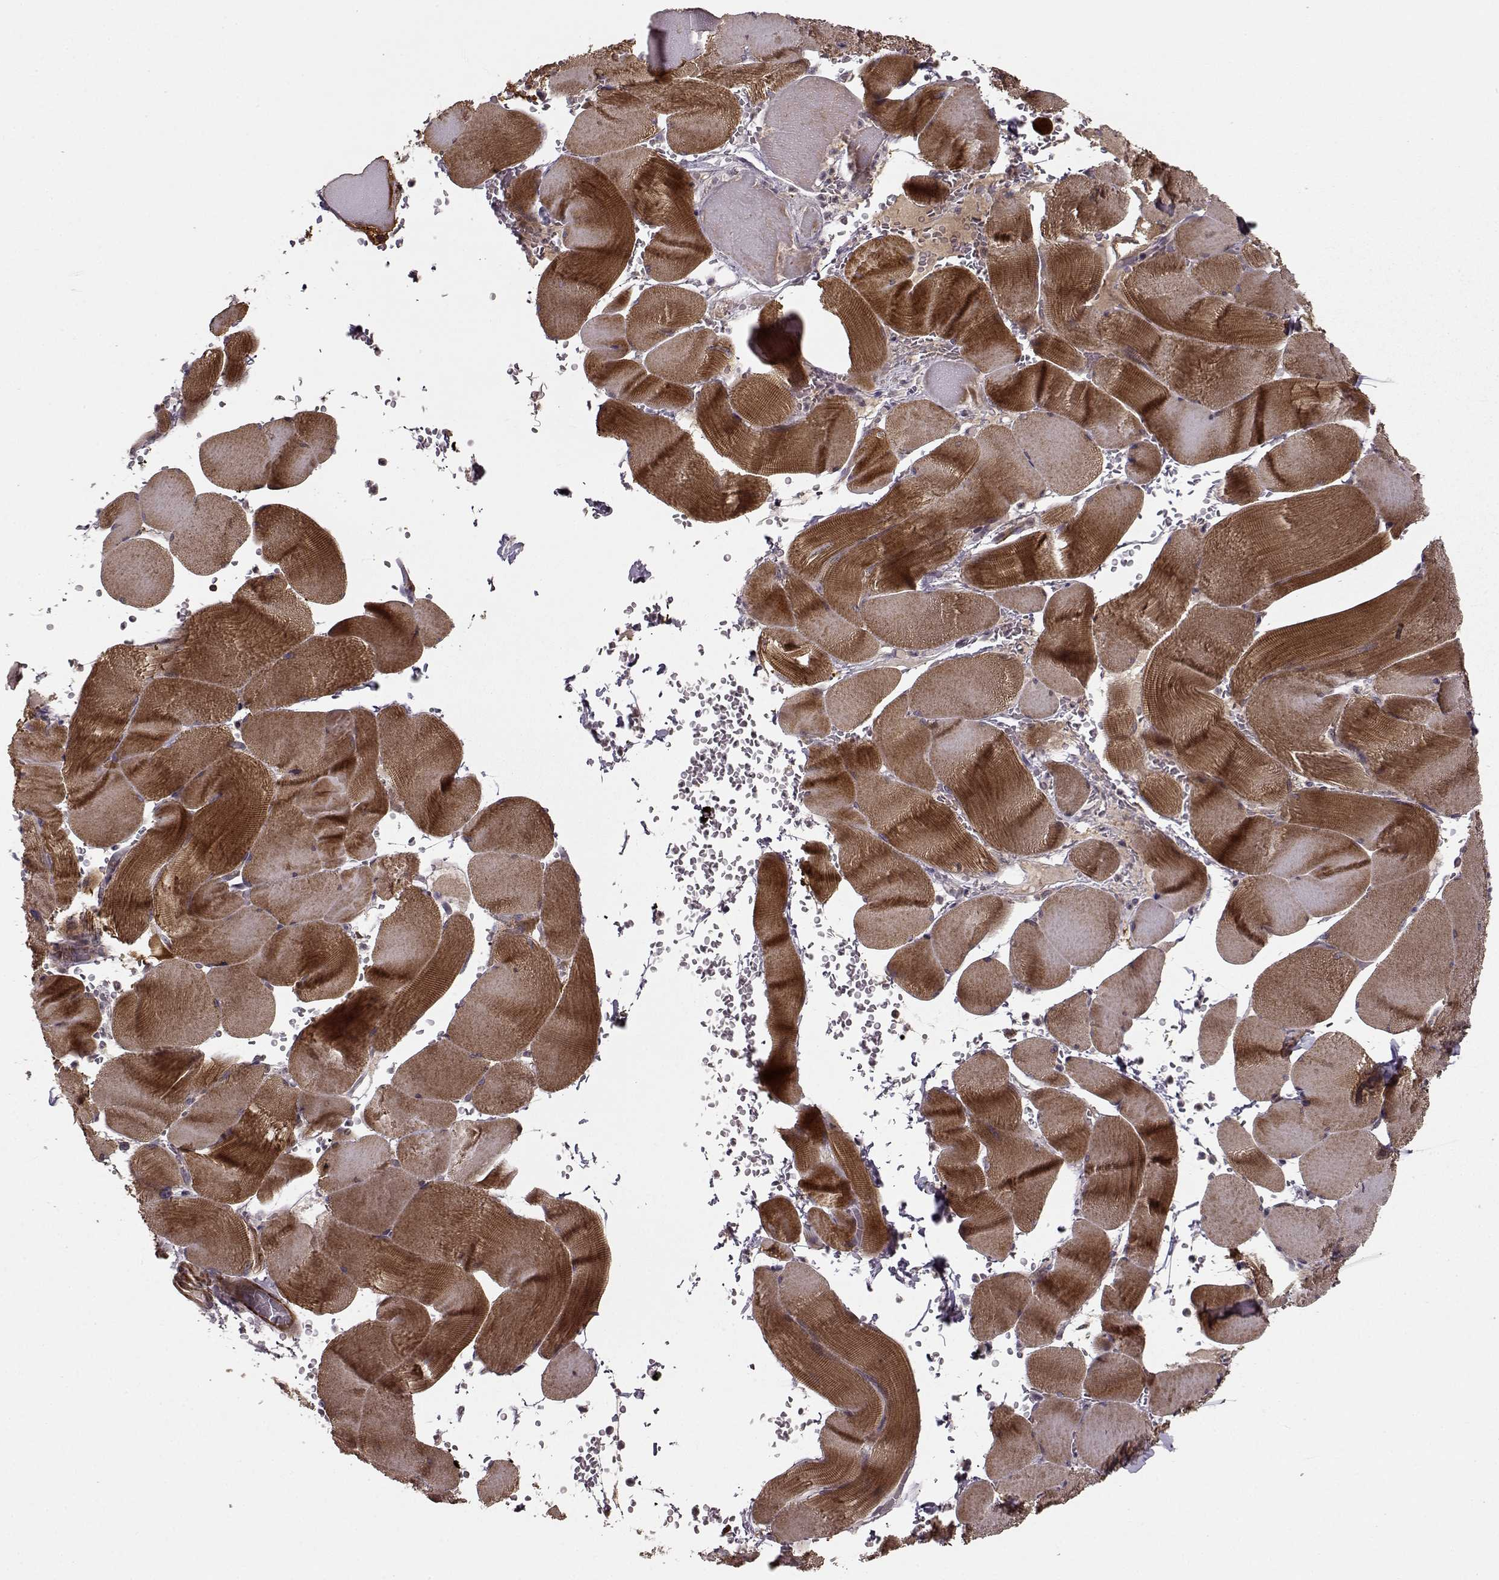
{"staining": {"intensity": "strong", "quantity": "25%-75%", "location": "cytoplasmic/membranous"}, "tissue": "skeletal muscle", "cell_type": "Myocytes", "image_type": "normal", "snomed": [{"axis": "morphology", "description": "Normal tissue, NOS"}, {"axis": "topography", "description": "Skeletal muscle"}], "caption": "Benign skeletal muscle was stained to show a protein in brown. There is high levels of strong cytoplasmic/membranous staining in about 25%-75% of myocytes. Using DAB (3,3'-diaminobenzidine) (brown) and hematoxylin (blue) stains, captured at high magnification using brightfield microscopy.", "gene": "SLAIN2", "patient": {"sex": "male", "age": 56}}